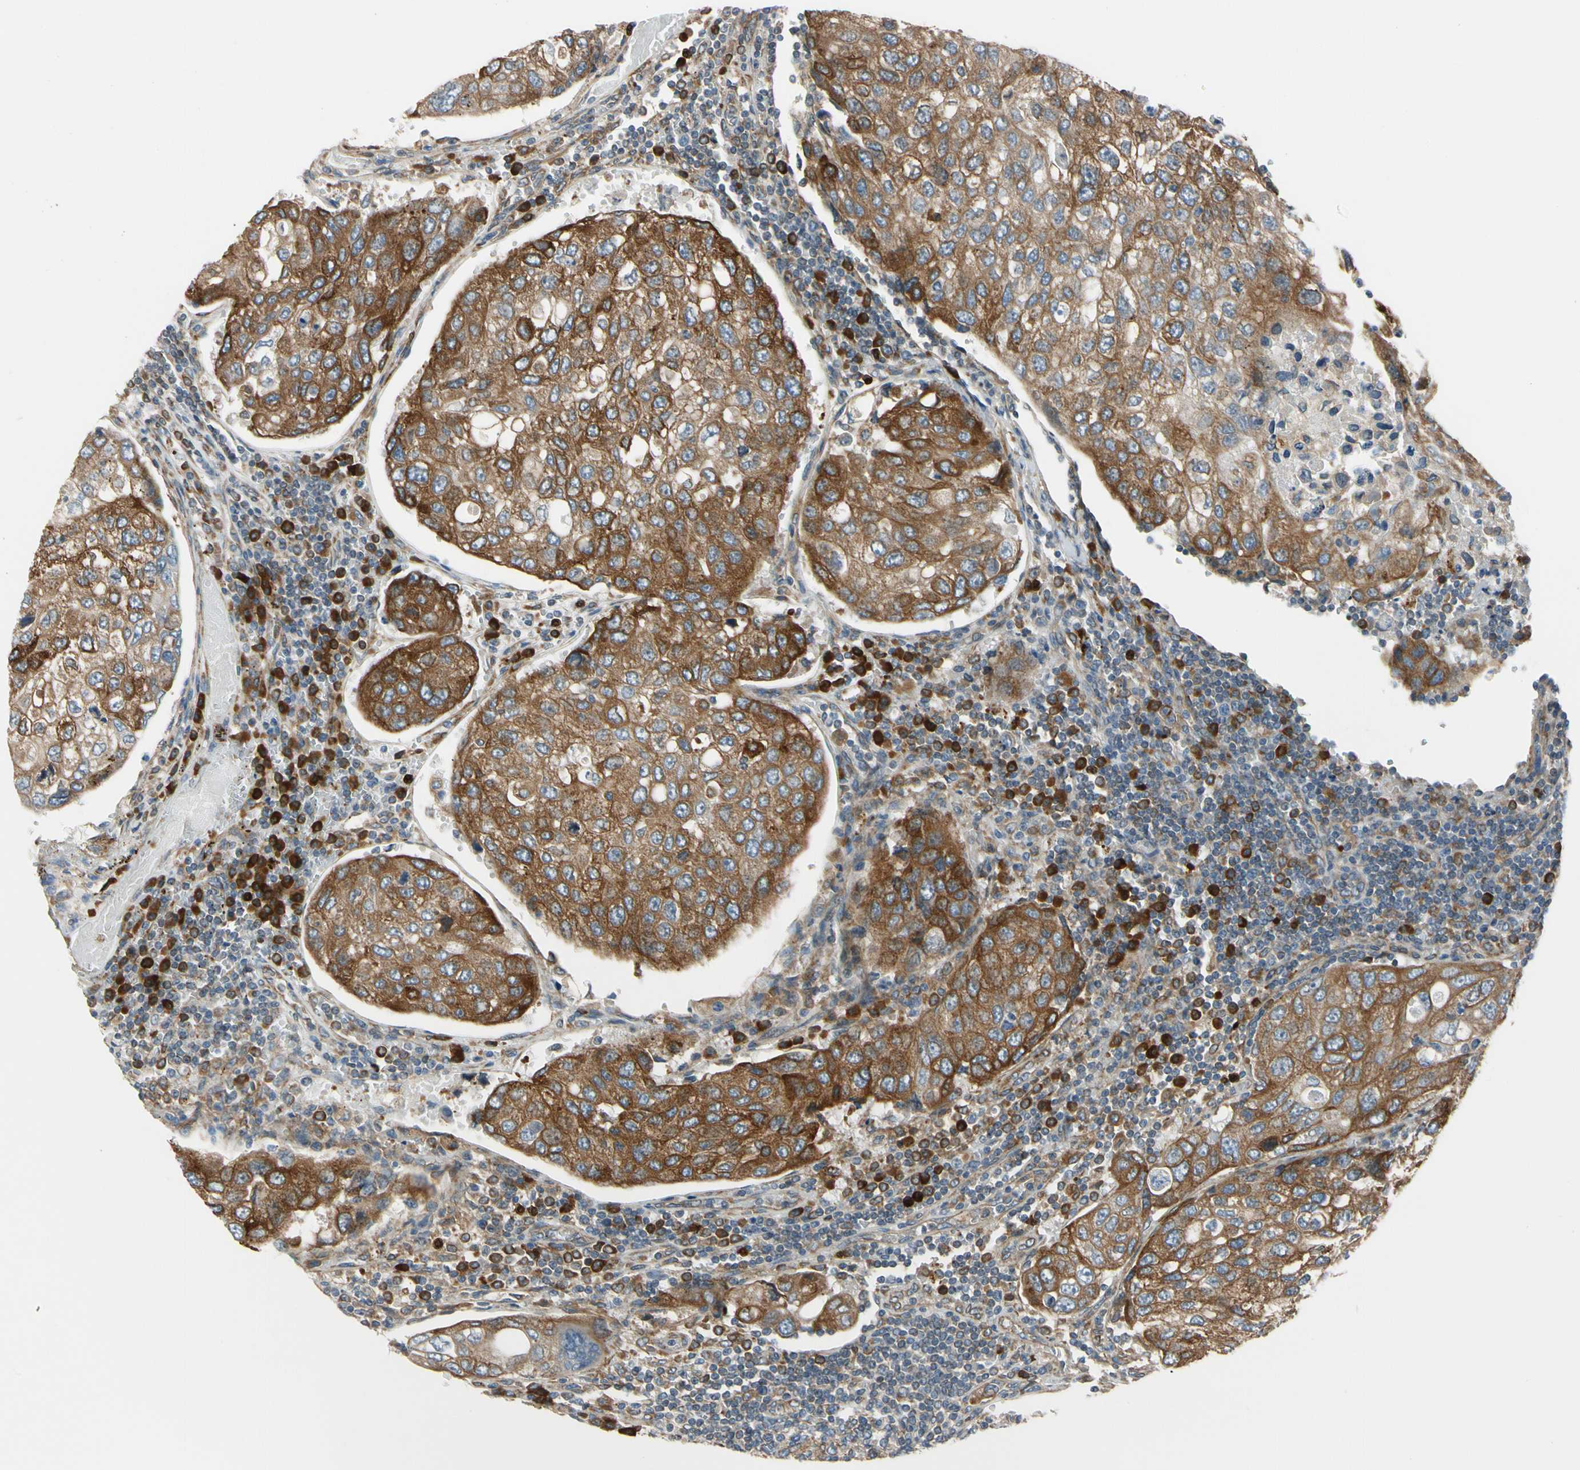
{"staining": {"intensity": "strong", "quantity": ">75%", "location": "cytoplasmic/membranous"}, "tissue": "urothelial cancer", "cell_type": "Tumor cells", "image_type": "cancer", "snomed": [{"axis": "morphology", "description": "Urothelial carcinoma, High grade"}, {"axis": "topography", "description": "Lymph node"}, {"axis": "topography", "description": "Urinary bladder"}], "caption": "IHC (DAB (3,3'-diaminobenzidine)) staining of human urothelial carcinoma (high-grade) demonstrates strong cytoplasmic/membranous protein expression in about >75% of tumor cells.", "gene": "CLCC1", "patient": {"sex": "male", "age": 51}}